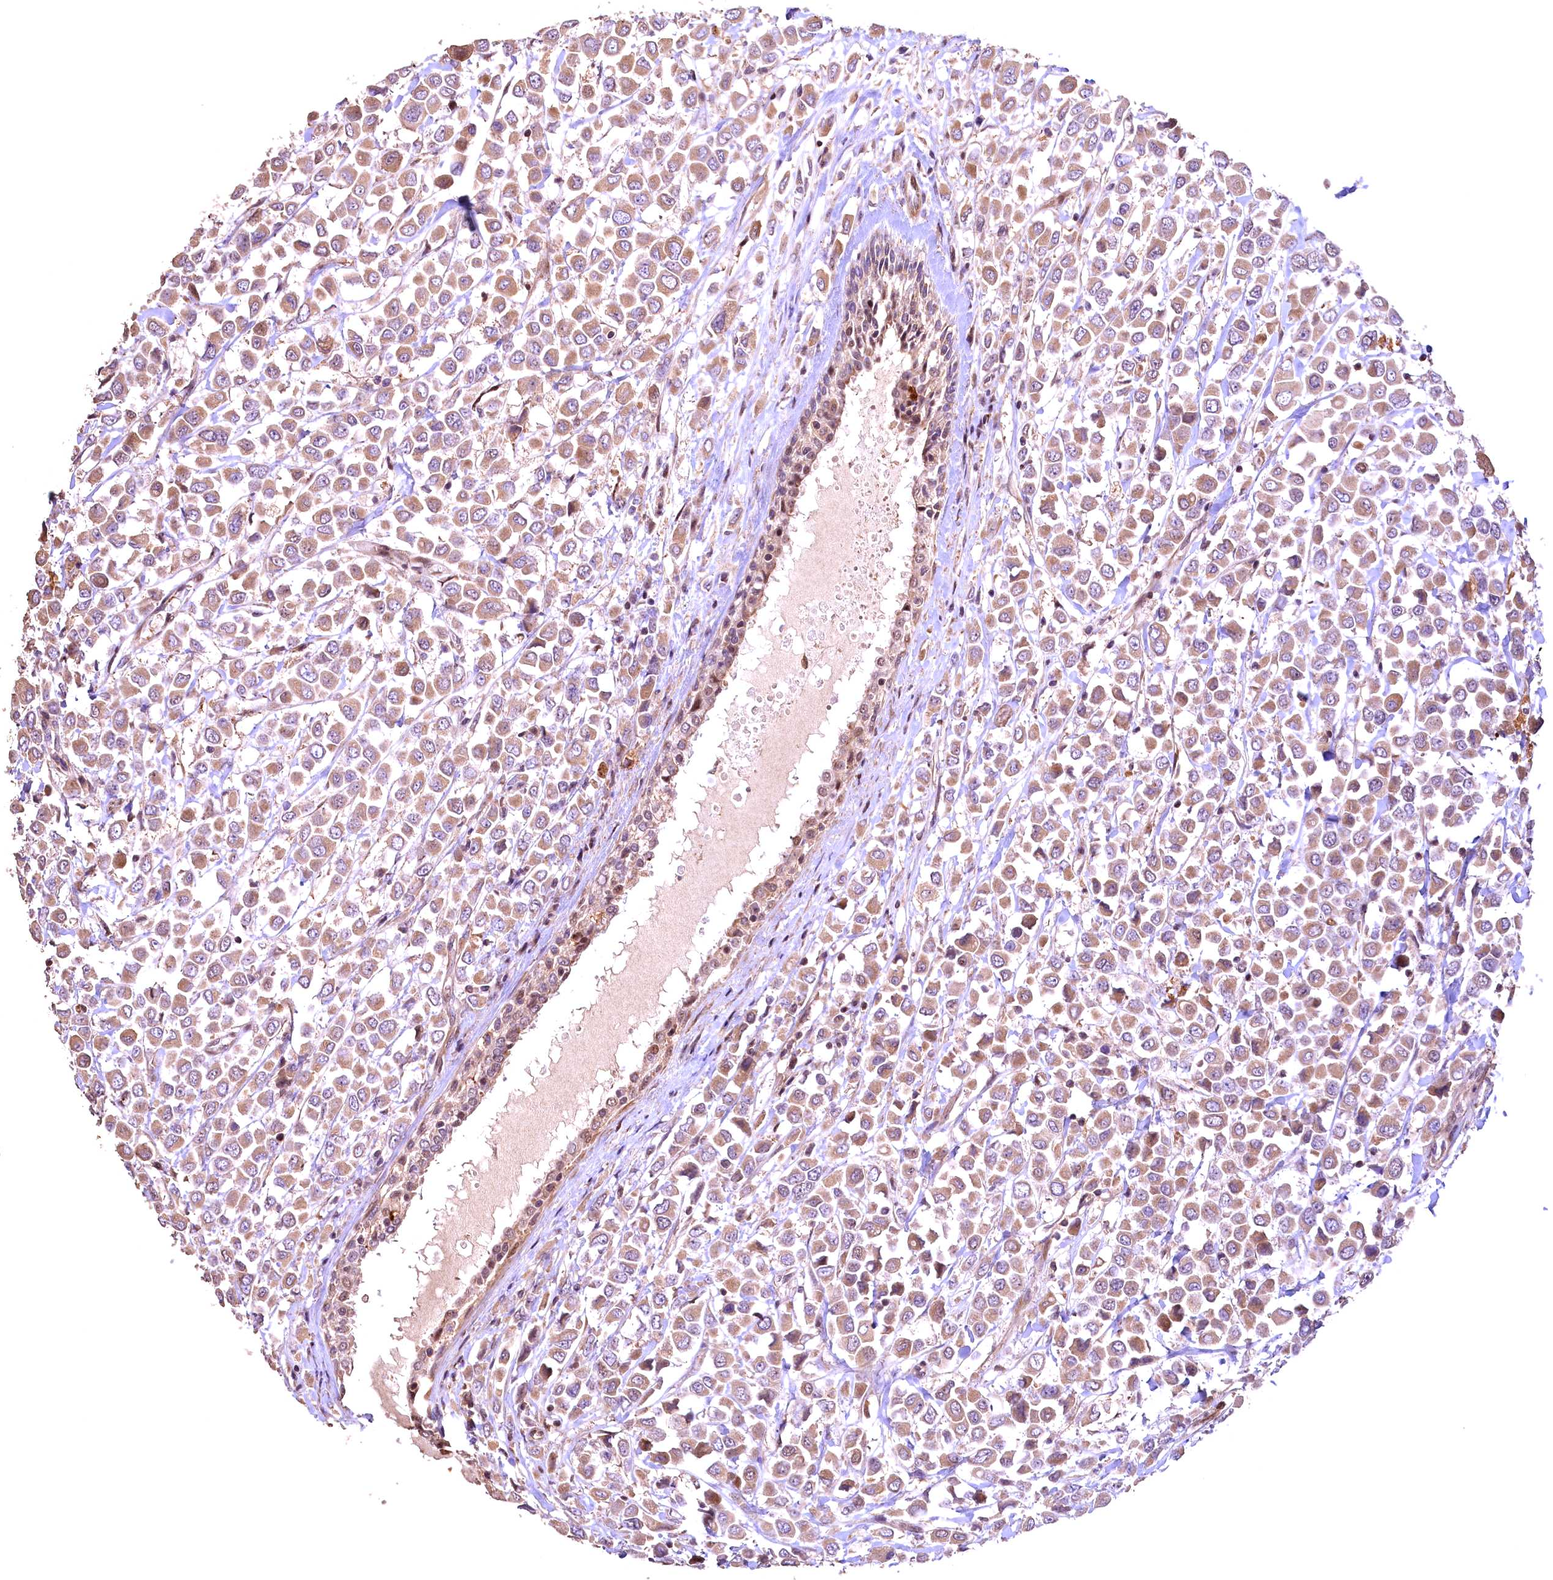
{"staining": {"intensity": "moderate", "quantity": ">75%", "location": "cytoplasmic/membranous"}, "tissue": "breast cancer", "cell_type": "Tumor cells", "image_type": "cancer", "snomed": [{"axis": "morphology", "description": "Duct carcinoma"}, {"axis": "topography", "description": "Breast"}], "caption": "This micrograph displays IHC staining of human breast infiltrating ductal carcinoma, with medium moderate cytoplasmic/membranous staining in approximately >75% of tumor cells.", "gene": "FUZ", "patient": {"sex": "female", "age": 61}}